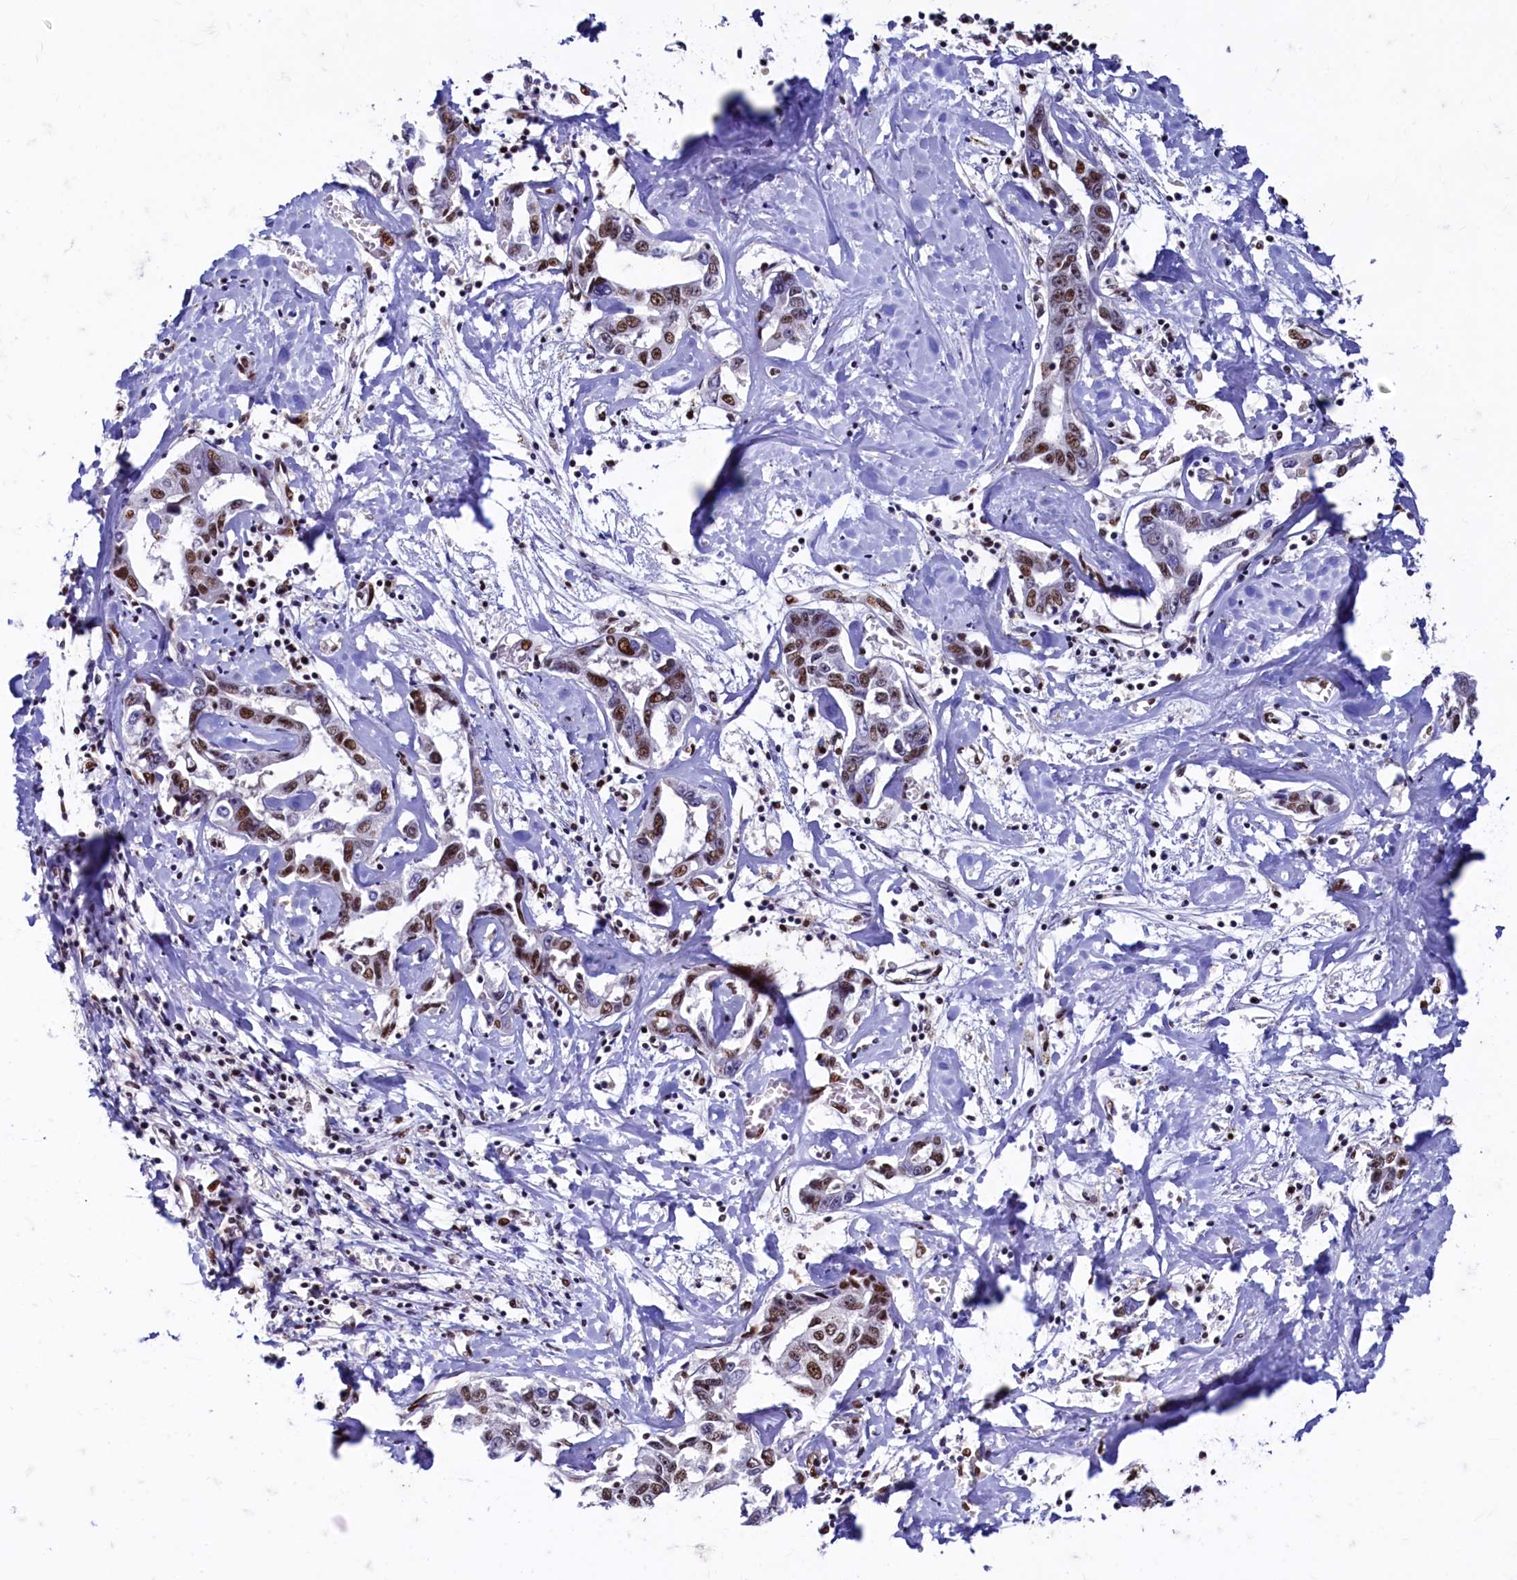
{"staining": {"intensity": "moderate", "quantity": ">75%", "location": "nuclear"}, "tissue": "liver cancer", "cell_type": "Tumor cells", "image_type": "cancer", "snomed": [{"axis": "morphology", "description": "Cholangiocarcinoma"}, {"axis": "topography", "description": "Liver"}], "caption": "High-power microscopy captured an immunohistochemistry photomicrograph of liver cancer, revealing moderate nuclear positivity in approximately >75% of tumor cells.", "gene": "CPSF7", "patient": {"sex": "male", "age": 59}}